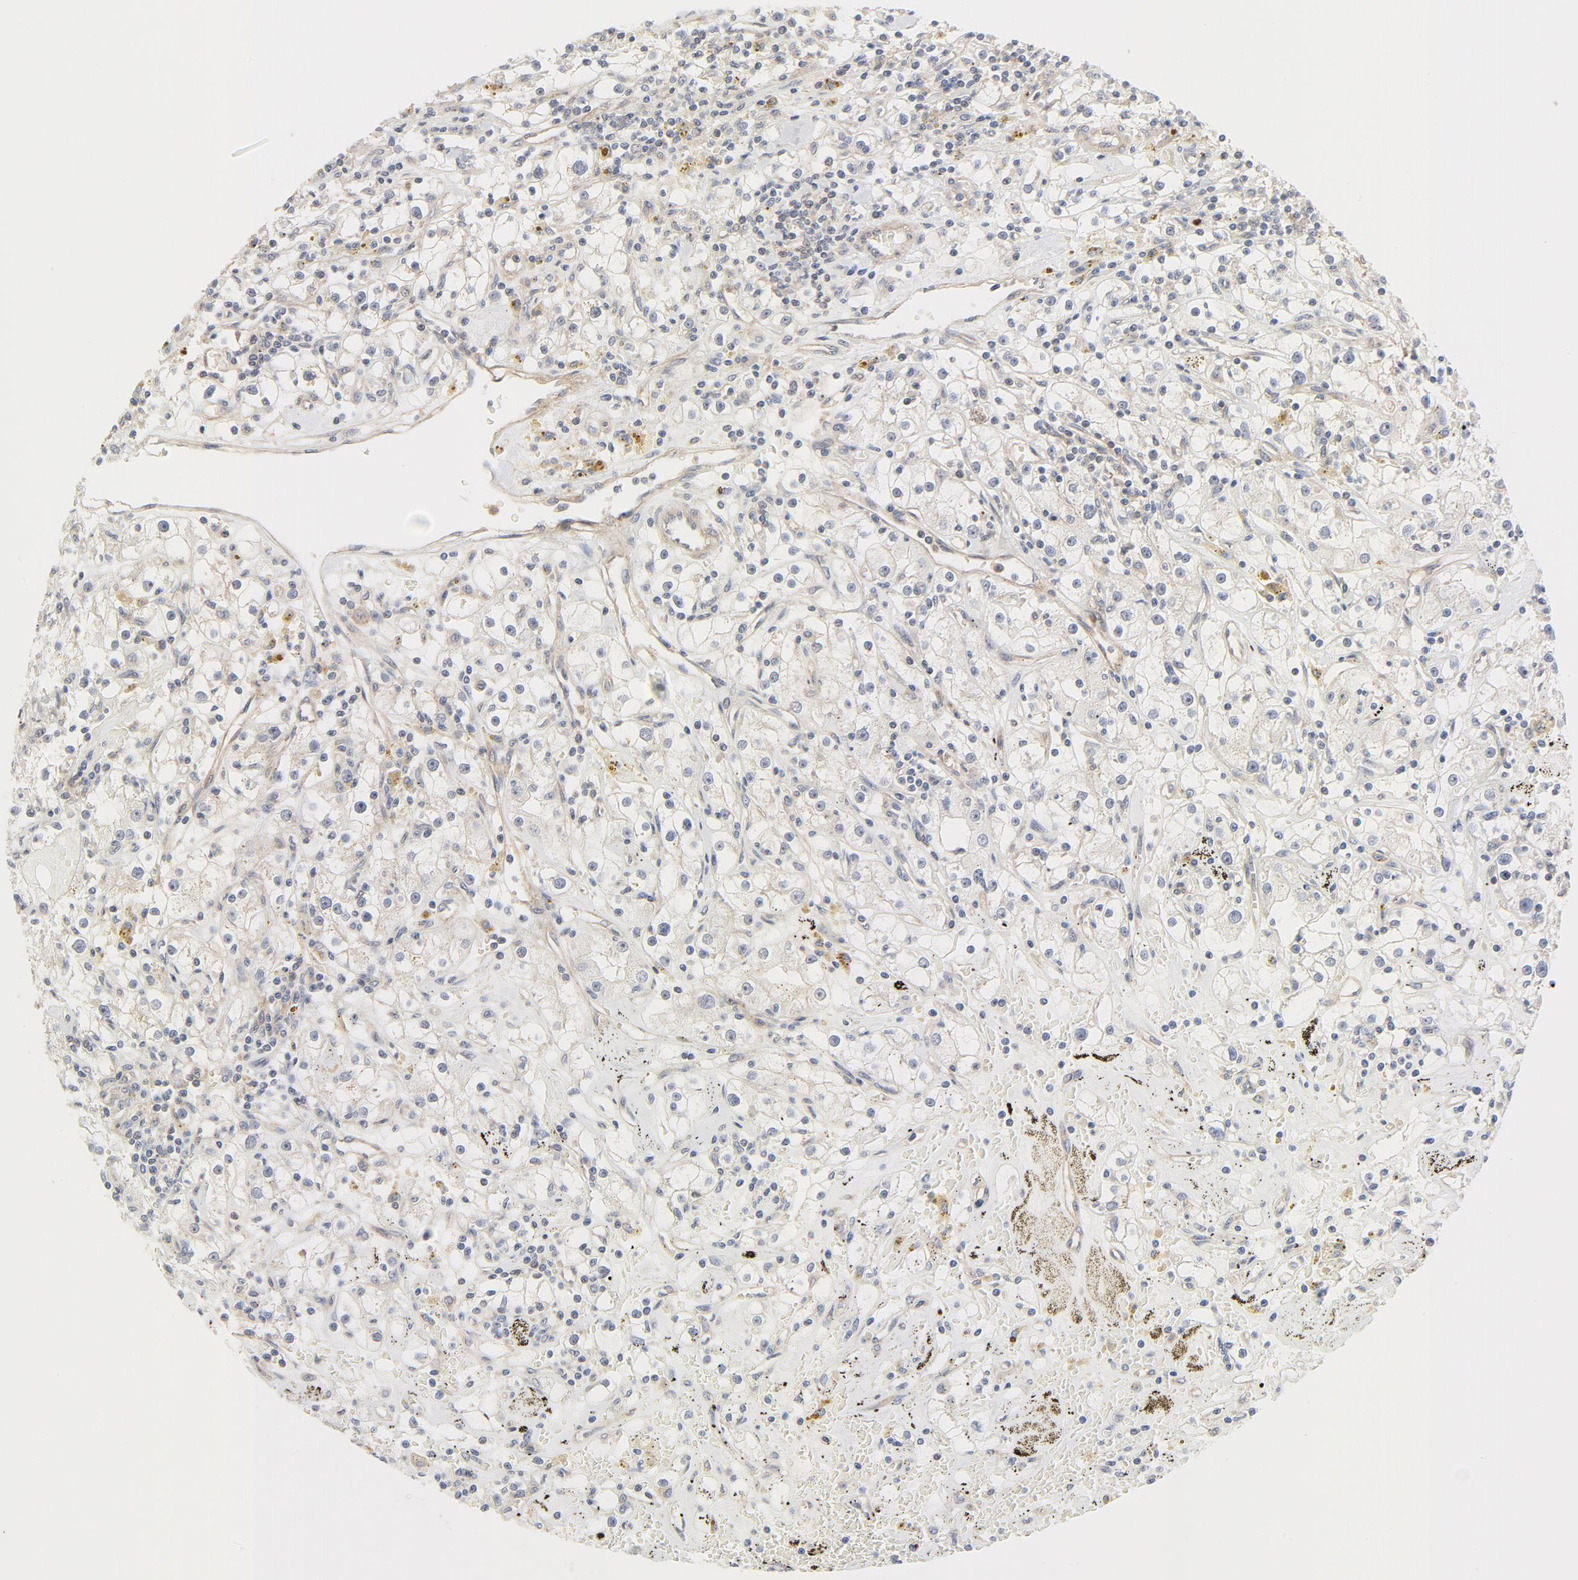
{"staining": {"intensity": "negative", "quantity": "none", "location": "none"}, "tissue": "renal cancer", "cell_type": "Tumor cells", "image_type": "cancer", "snomed": [{"axis": "morphology", "description": "Adenocarcinoma, NOS"}, {"axis": "topography", "description": "Kidney"}], "caption": "Adenocarcinoma (renal) was stained to show a protein in brown. There is no significant staining in tumor cells.", "gene": "MAP2K7", "patient": {"sex": "male", "age": 56}}